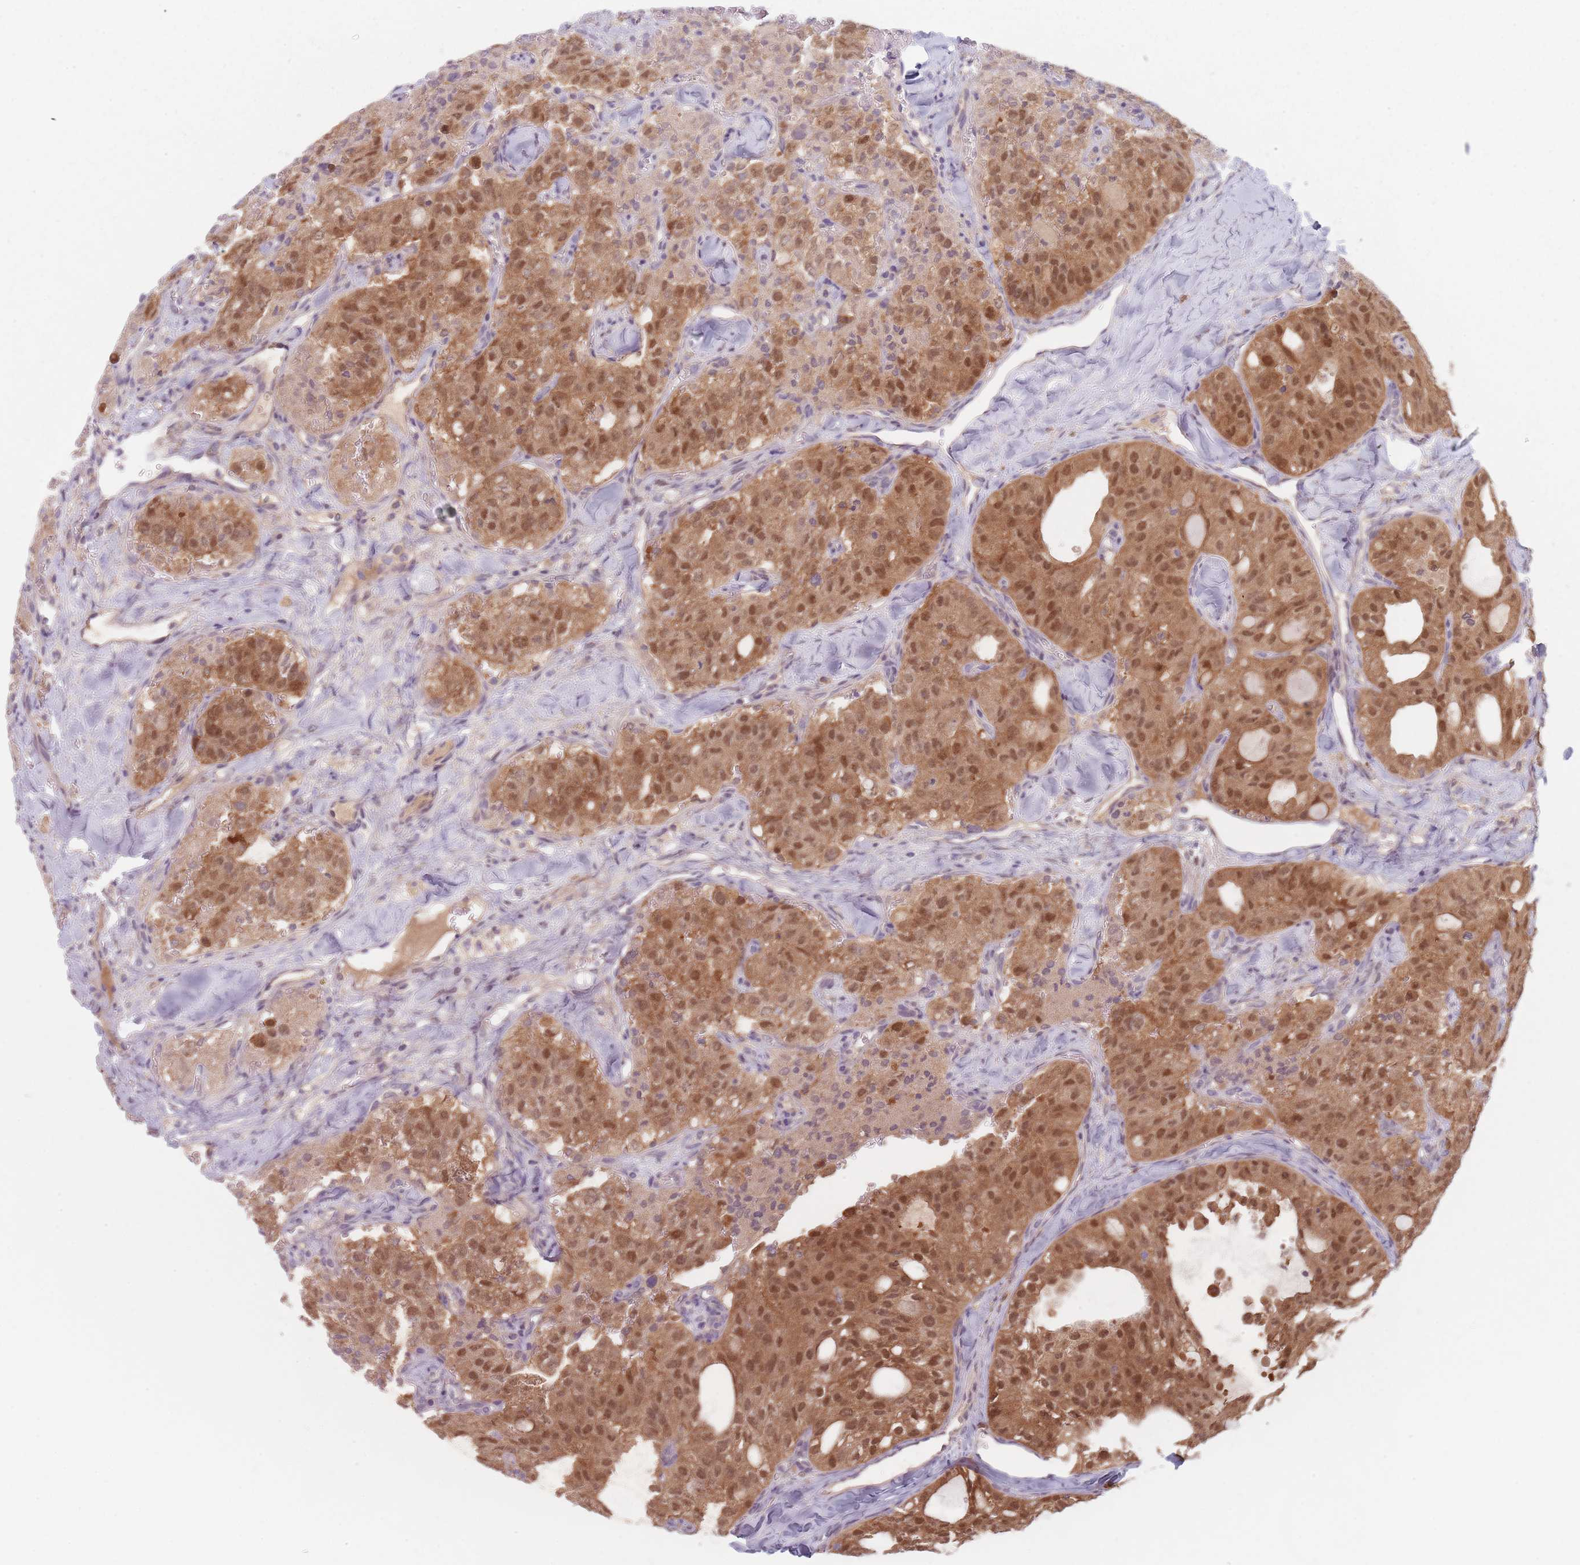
{"staining": {"intensity": "moderate", "quantity": ">75%", "location": "cytoplasmic/membranous,nuclear"}, "tissue": "thyroid cancer", "cell_type": "Tumor cells", "image_type": "cancer", "snomed": [{"axis": "morphology", "description": "Follicular adenoma carcinoma, NOS"}, {"axis": "topography", "description": "Thyroid gland"}], "caption": "Follicular adenoma carcinoma (thyroid) was stained to show a protein in brown. There is medium levels of moderate cytoplasmic/membranous and nuclear positivity in approximately >75% of tumor cells.", "gene": "NAXE", "patient": {"sex": "male", "age": 75}}